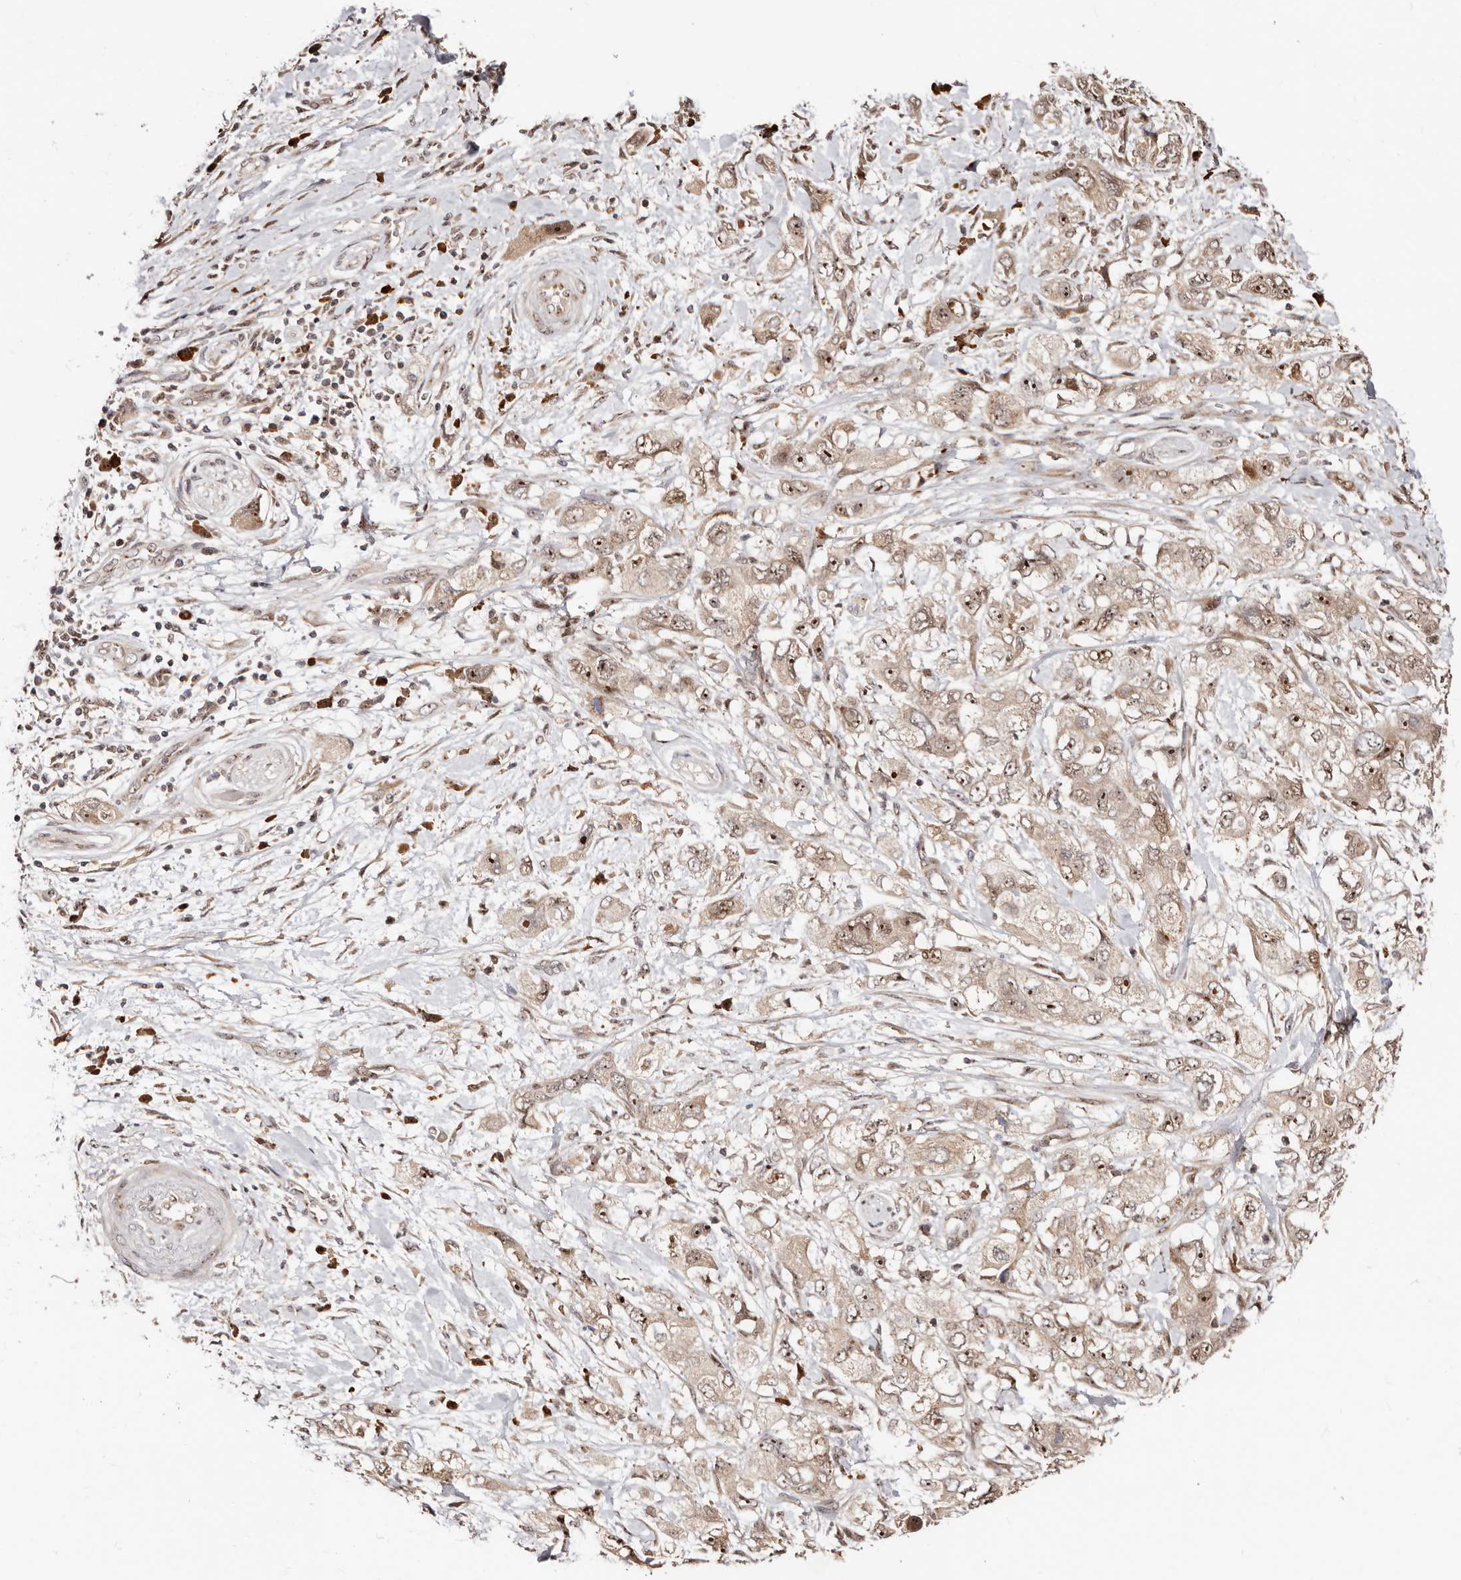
{"staining": {"intensity": "strong", "quantity": "25%-75%", "location": "nuclear"}, "tissue": "pancreatic cancer", "cell_type": "Tumor cells", "image_type": "cancer", "snomed": [{"axis": "morphology", "description": "Adenocarcinoma, NOS"}, {"axis": "topography", "description": "Pancreas"}], "caption": "Adenocarcinoma (pancreatic) tissue displays strong nuclear staining in about 25%-75% of tumor cells (brown staining indicates protein expression, while blue staining denotes nuclei).", "gene": "APOL6", "patient": {"sex": "female", "age": 73}}